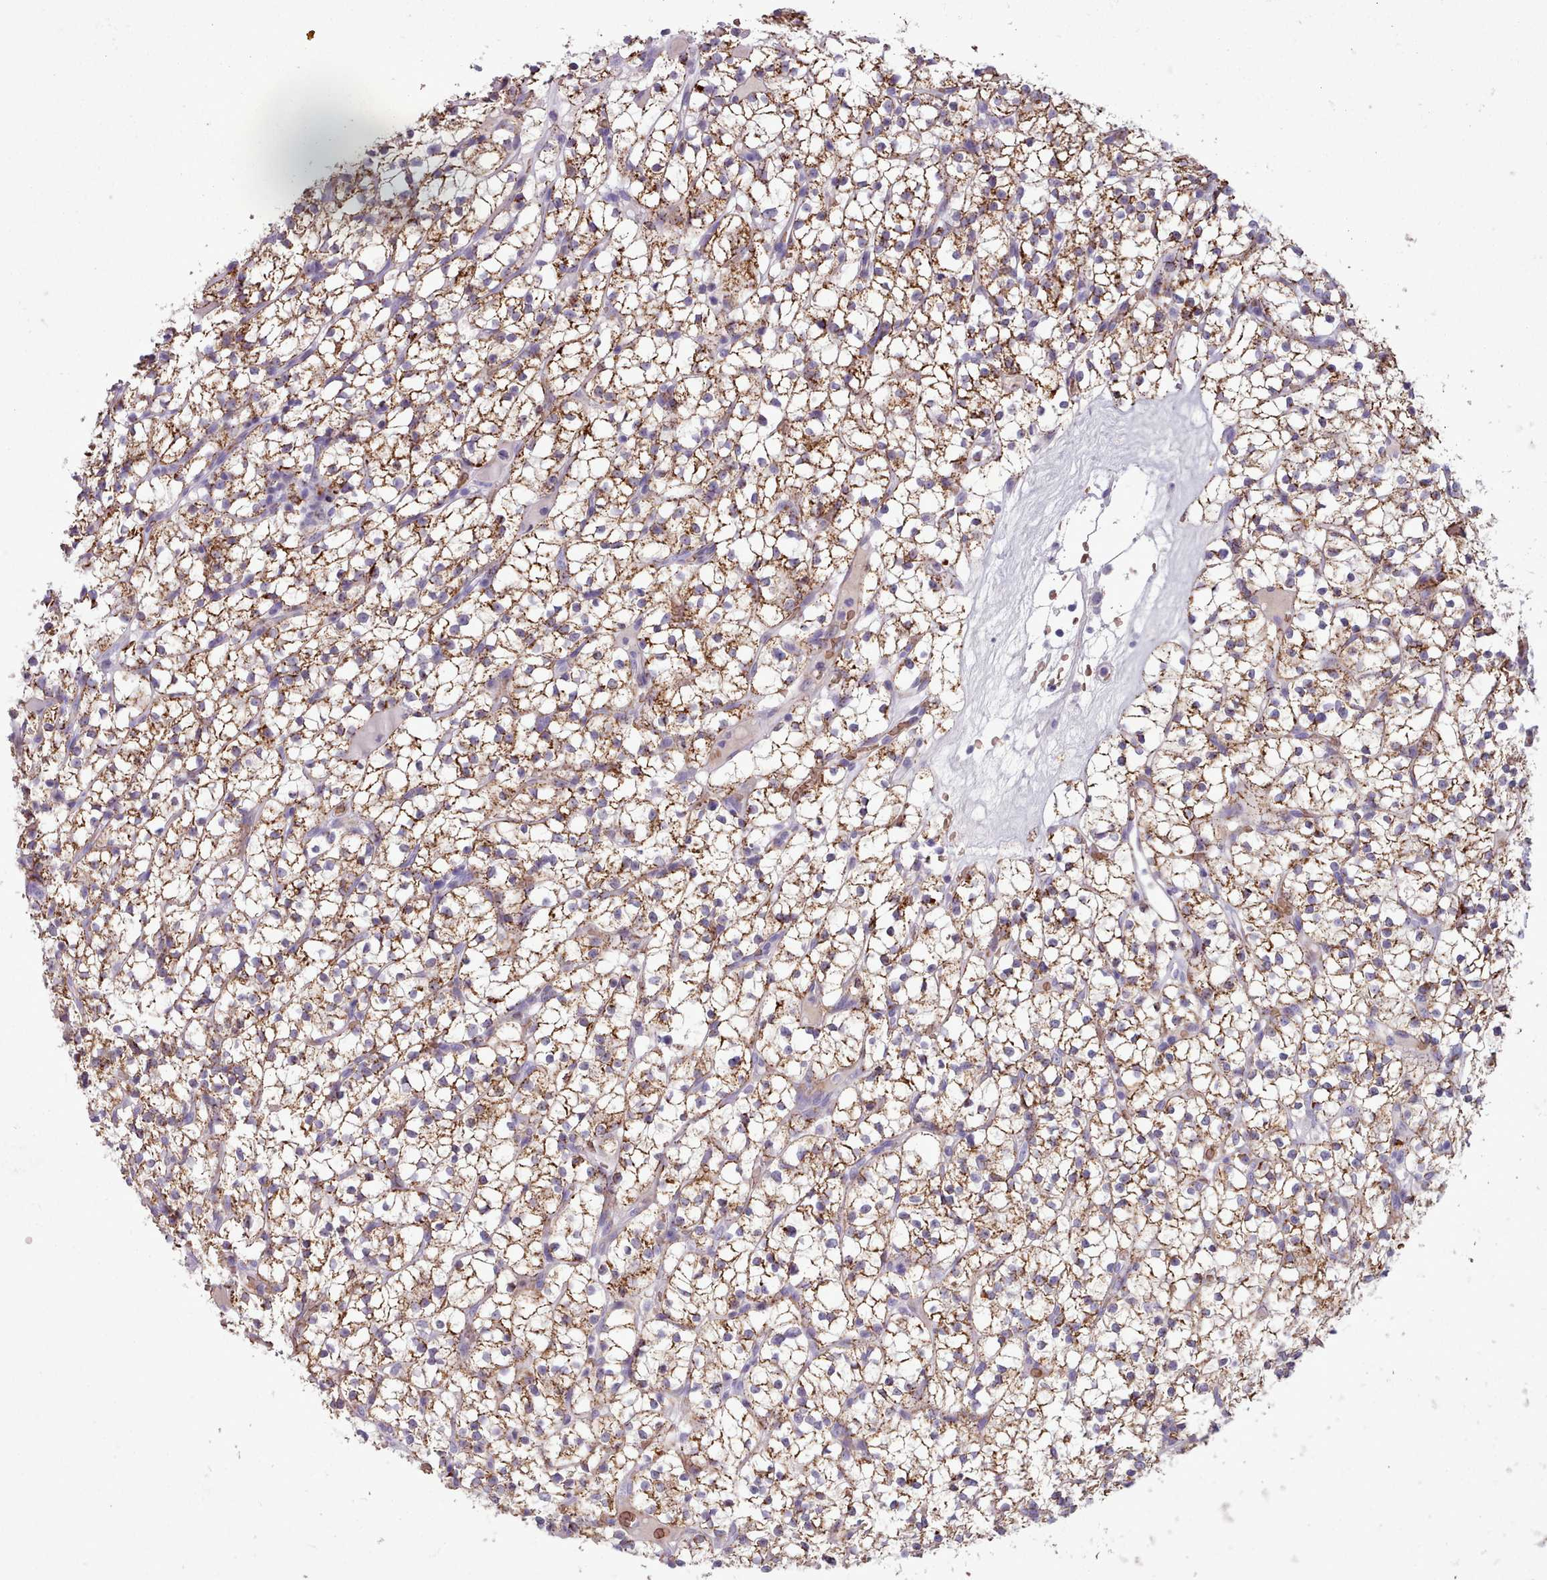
{"staining": {"intensity": "moderate", "quantity": ">75%", "location": "cytoplasmic/membranous"}, "tissue": "renal cancer", "cell_type": "Tumor cells", "image_type": "cancer", "snomed": [{"axis": "morphology", "description": "Adenocarcinoma, NOS"}, {"axis": "topography", "description": "Kidney"}], "caption": "The histopathology image demonstrates immunohistochemical staining of adenocarcinoma (renal). There is moderate cytoplasmic/membranous staining is present in approximately >75% of tumor cells.", "gene": "AK4", "patient": {"sex": "female", "age": 64}}